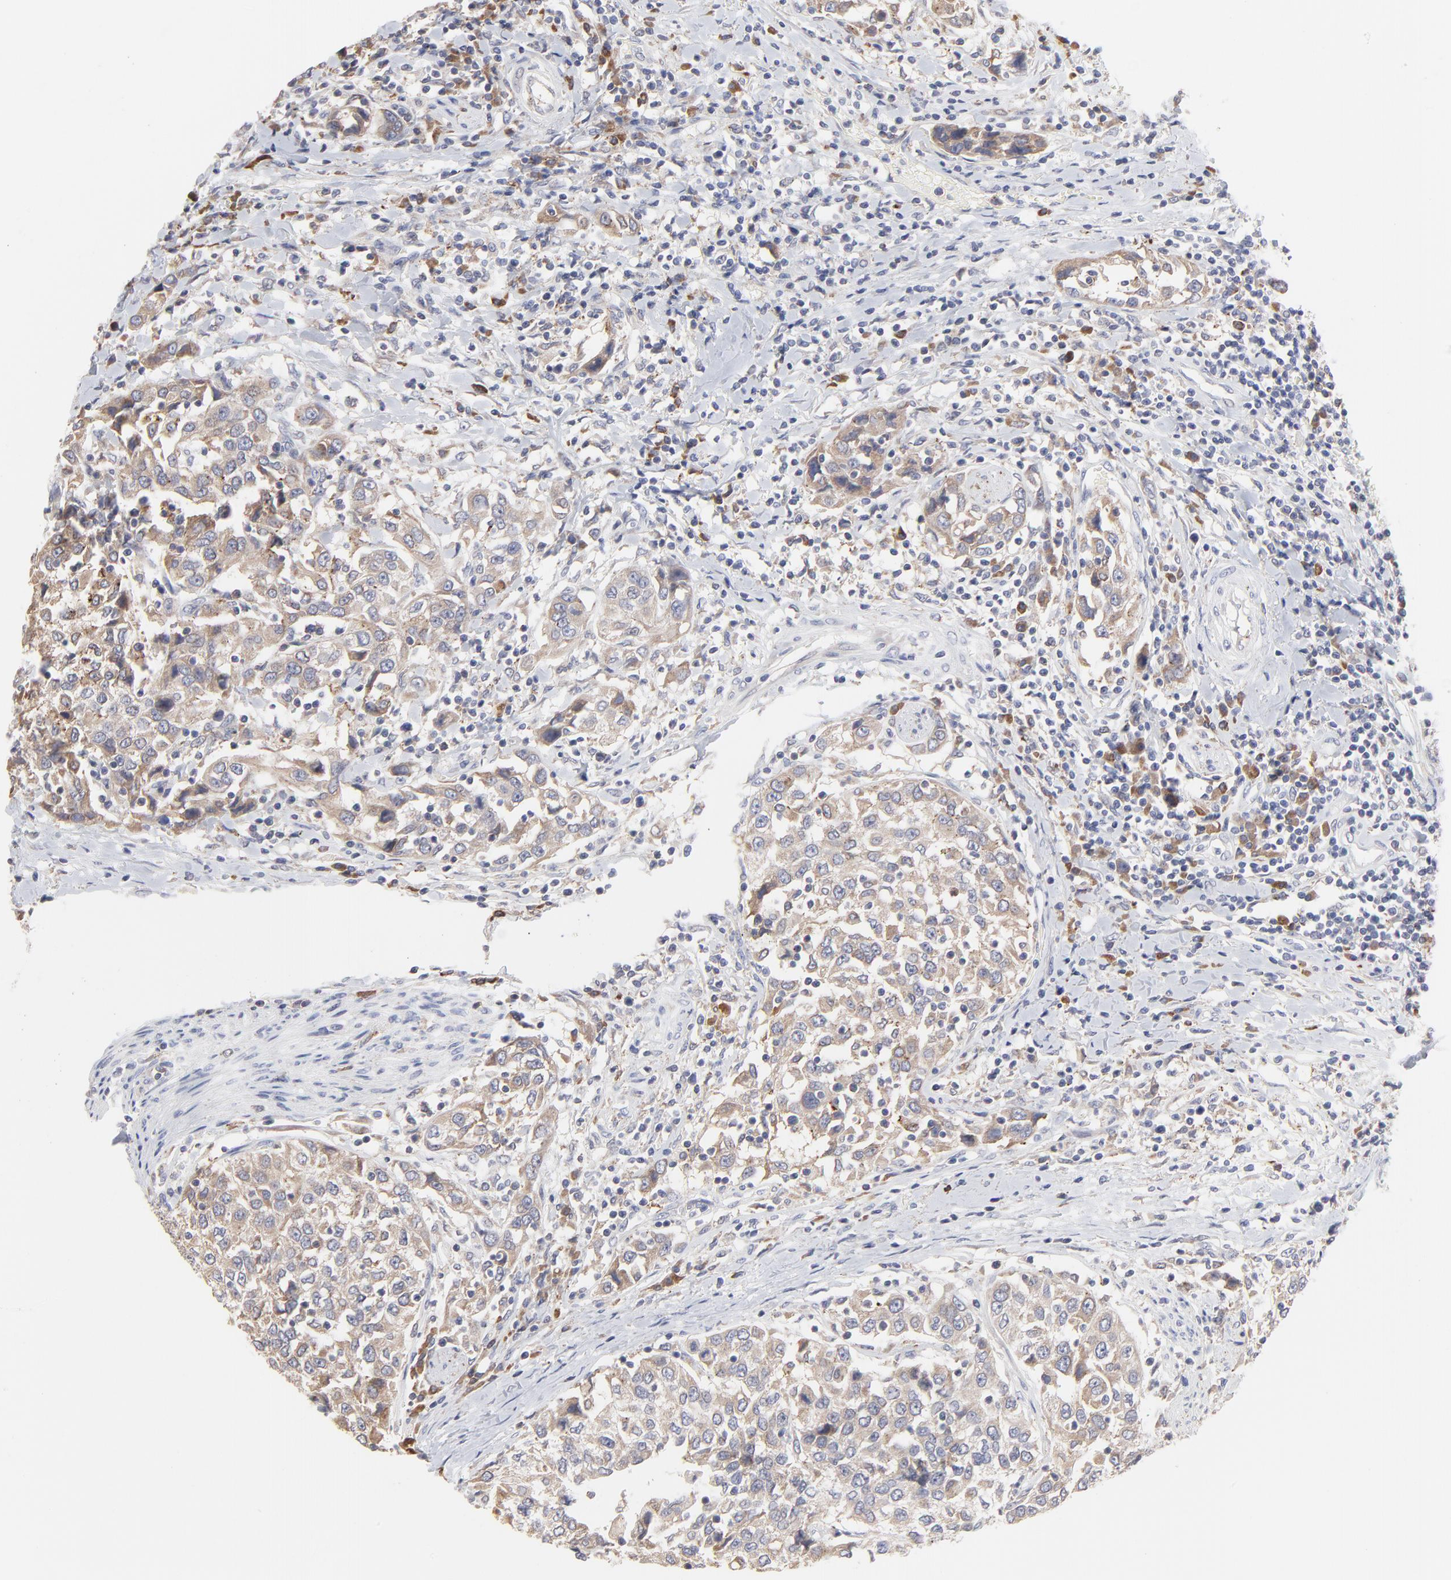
{"staining": {"intensity": "weak", "quantity": ">75%", "location": "cytoplasmic/membranous"}, "tissue": "urothelial cancer", "cell_type": "Tumor cells", "image_type": "cancer", "snomed": [{"axis": "morphology", "description": "Urothelial carcinoma, High grade"}, {"axis": "topography", "description": "Urinary bladder"}], "caption": "Tumor cells show weak cytoplasmic/membranous expression in approximately >75% of cells in urothelial carcinoma (high-grade).", "gene": "TRIM22", "patient": {"sex": "female", "age": 80}}